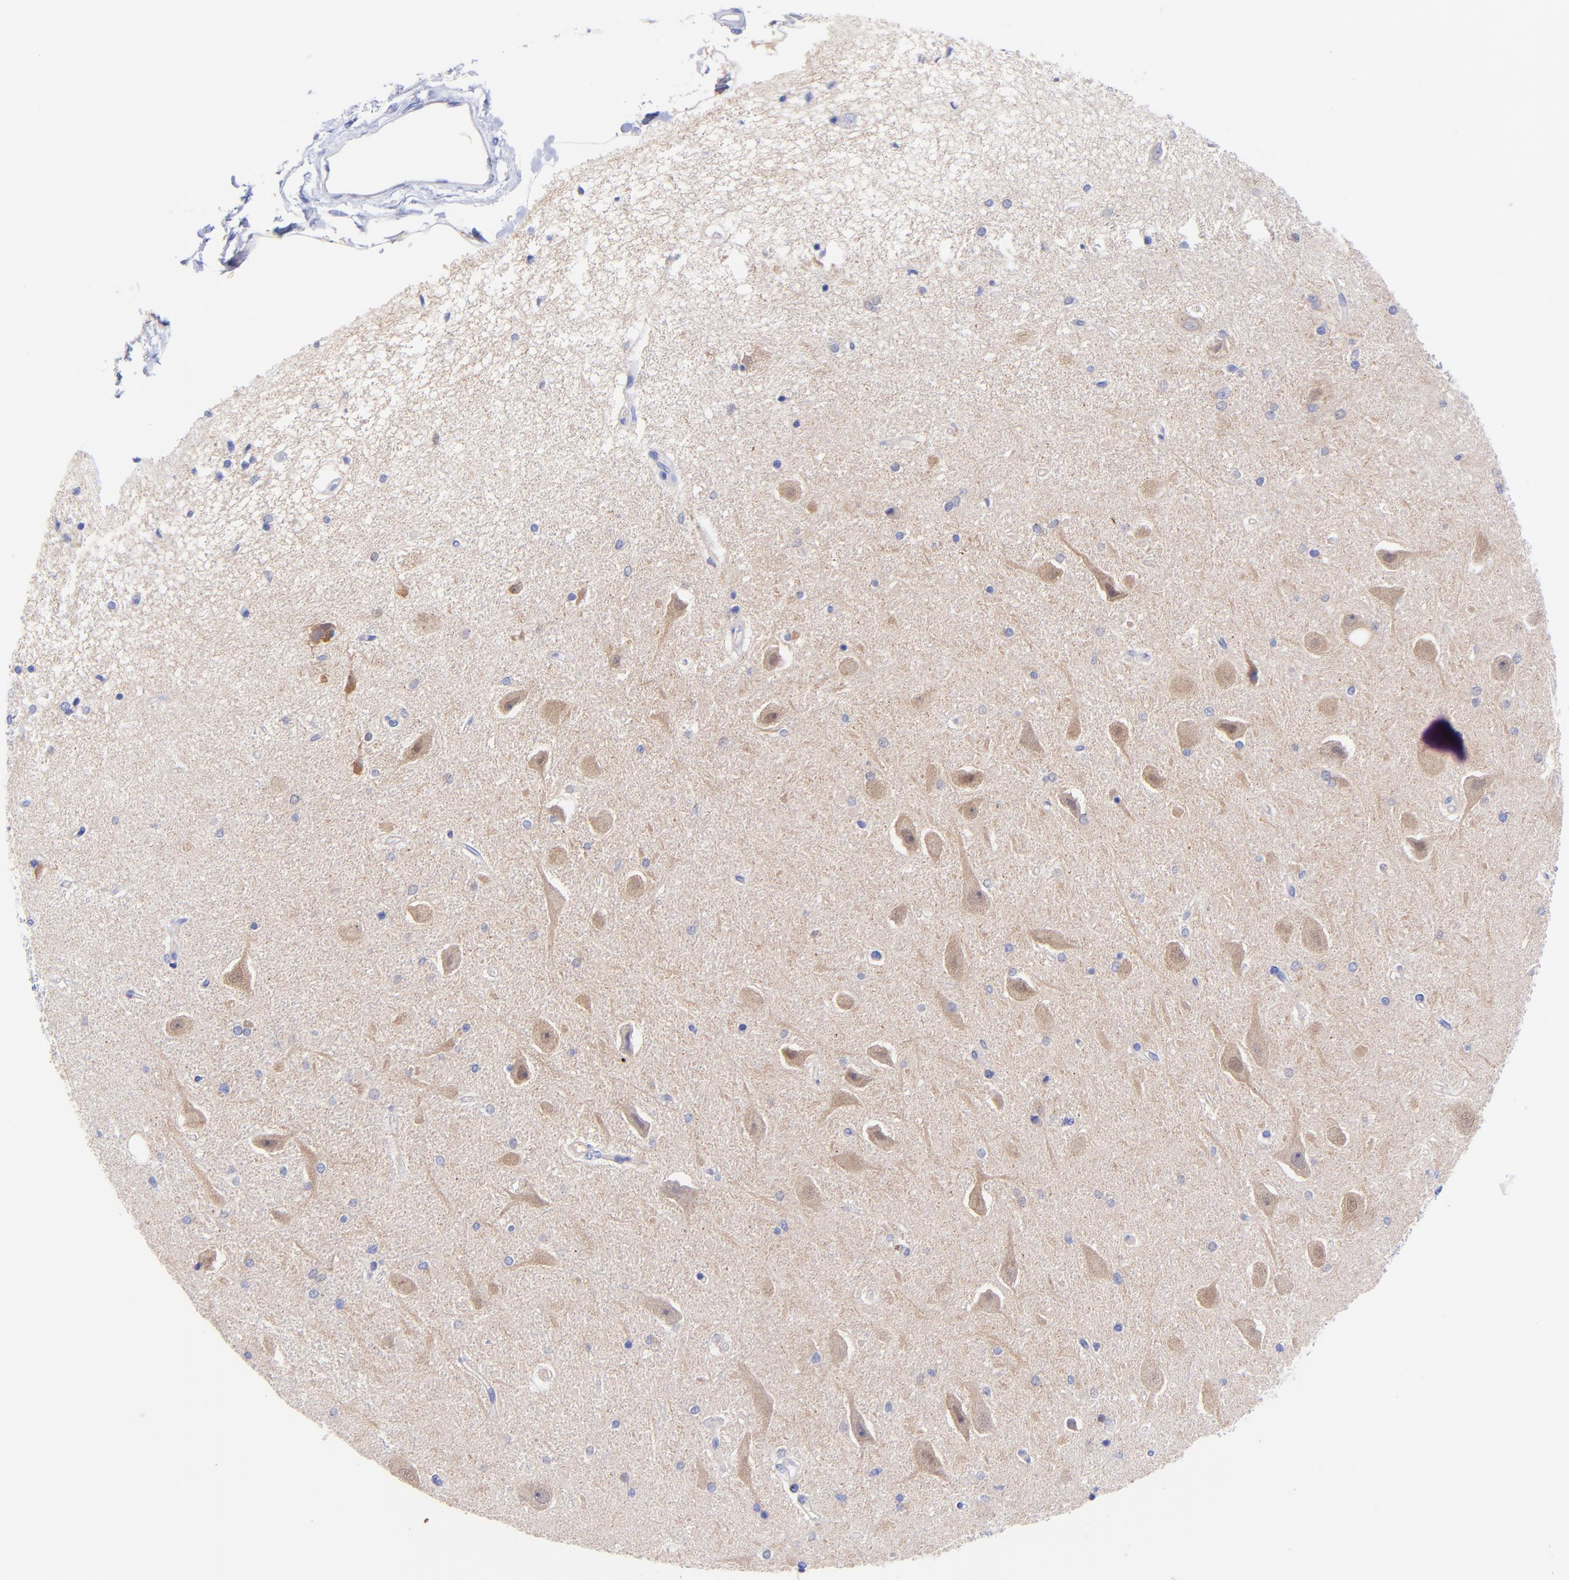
{"staining": {"intensity": "negative", "quantity": "none", "location": "none"}, "tissue": "hippocampus", "cell_type": "Glial cells", "image_type": "normal", "snomed": [{"axis": "morphology", "description": "Normal tissue, NOS"}, {"axis": "topography", "description": "Hippocampus"}], "caption": "High magnification brightfield microscopy of benign hippocampus stained with DAB (brown) and counterstained with hematoxylin (blue): glial cells show no significant positivity.", "gene": "GPHN", "patient": {"sex": "female", "age": 54}}